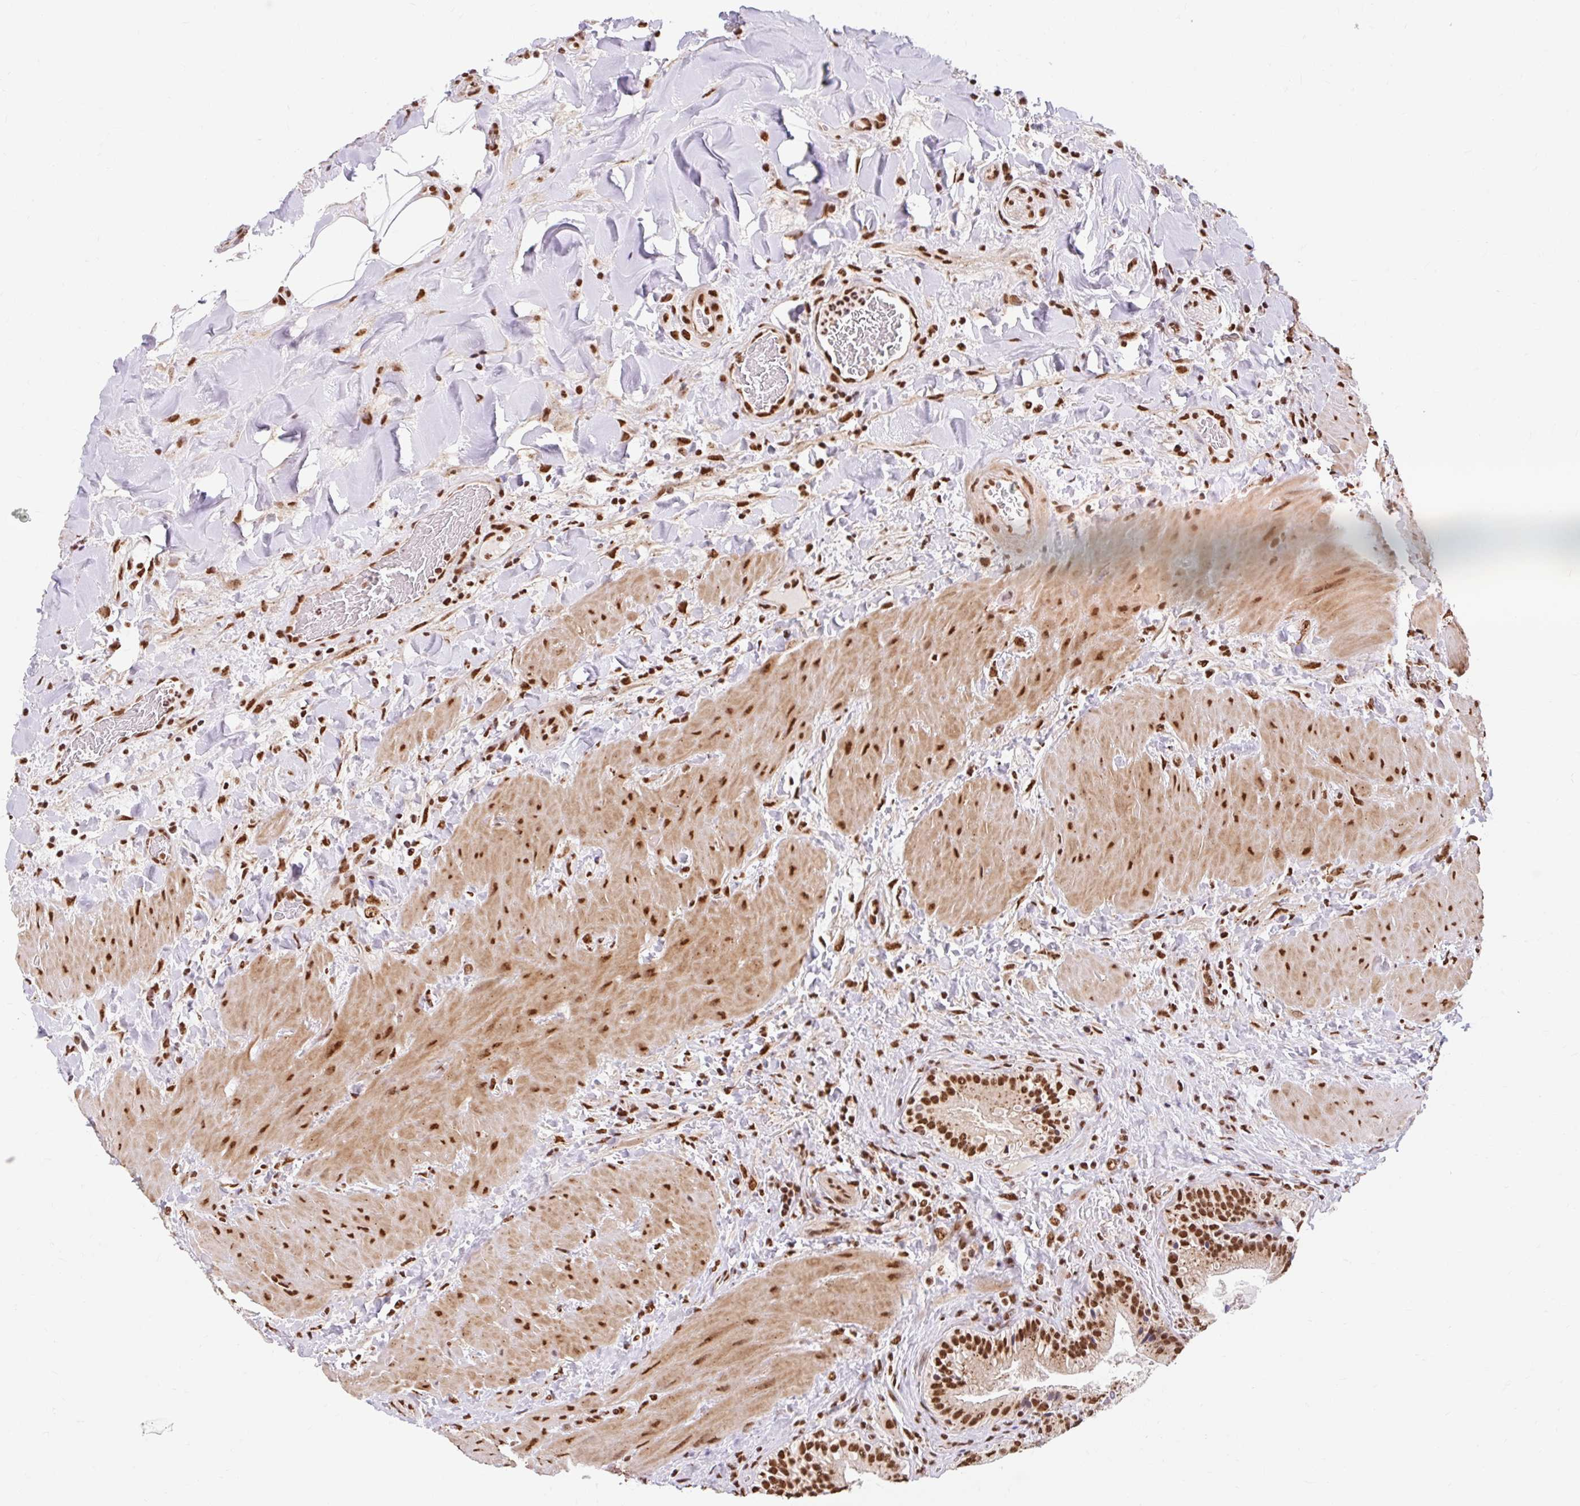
{"staining": {"intensity": "strong", "quantity": ">75%", "location": "nuclear"}, "tissue": "gallbladder", "cell_type": "Glandular cells", "image_type": "normal", "snomed": [{"axis": "morphology", "description": "Normal tissue, NOS"}, {"axis": "topography", "description": "Gallbladder"}], "caption": "Immunohistochemical staining of benign human gallbladder exhibits >75% levels of strong nuclear protein staining in approximately >75% of glandular cells. The staining is performed using DAB brown chromogen to label protein expression. The nuclei are counter-stained blue using hematoxylin.", "gene": "BICRA", "patient": {"sex": "male", "age": 24}}